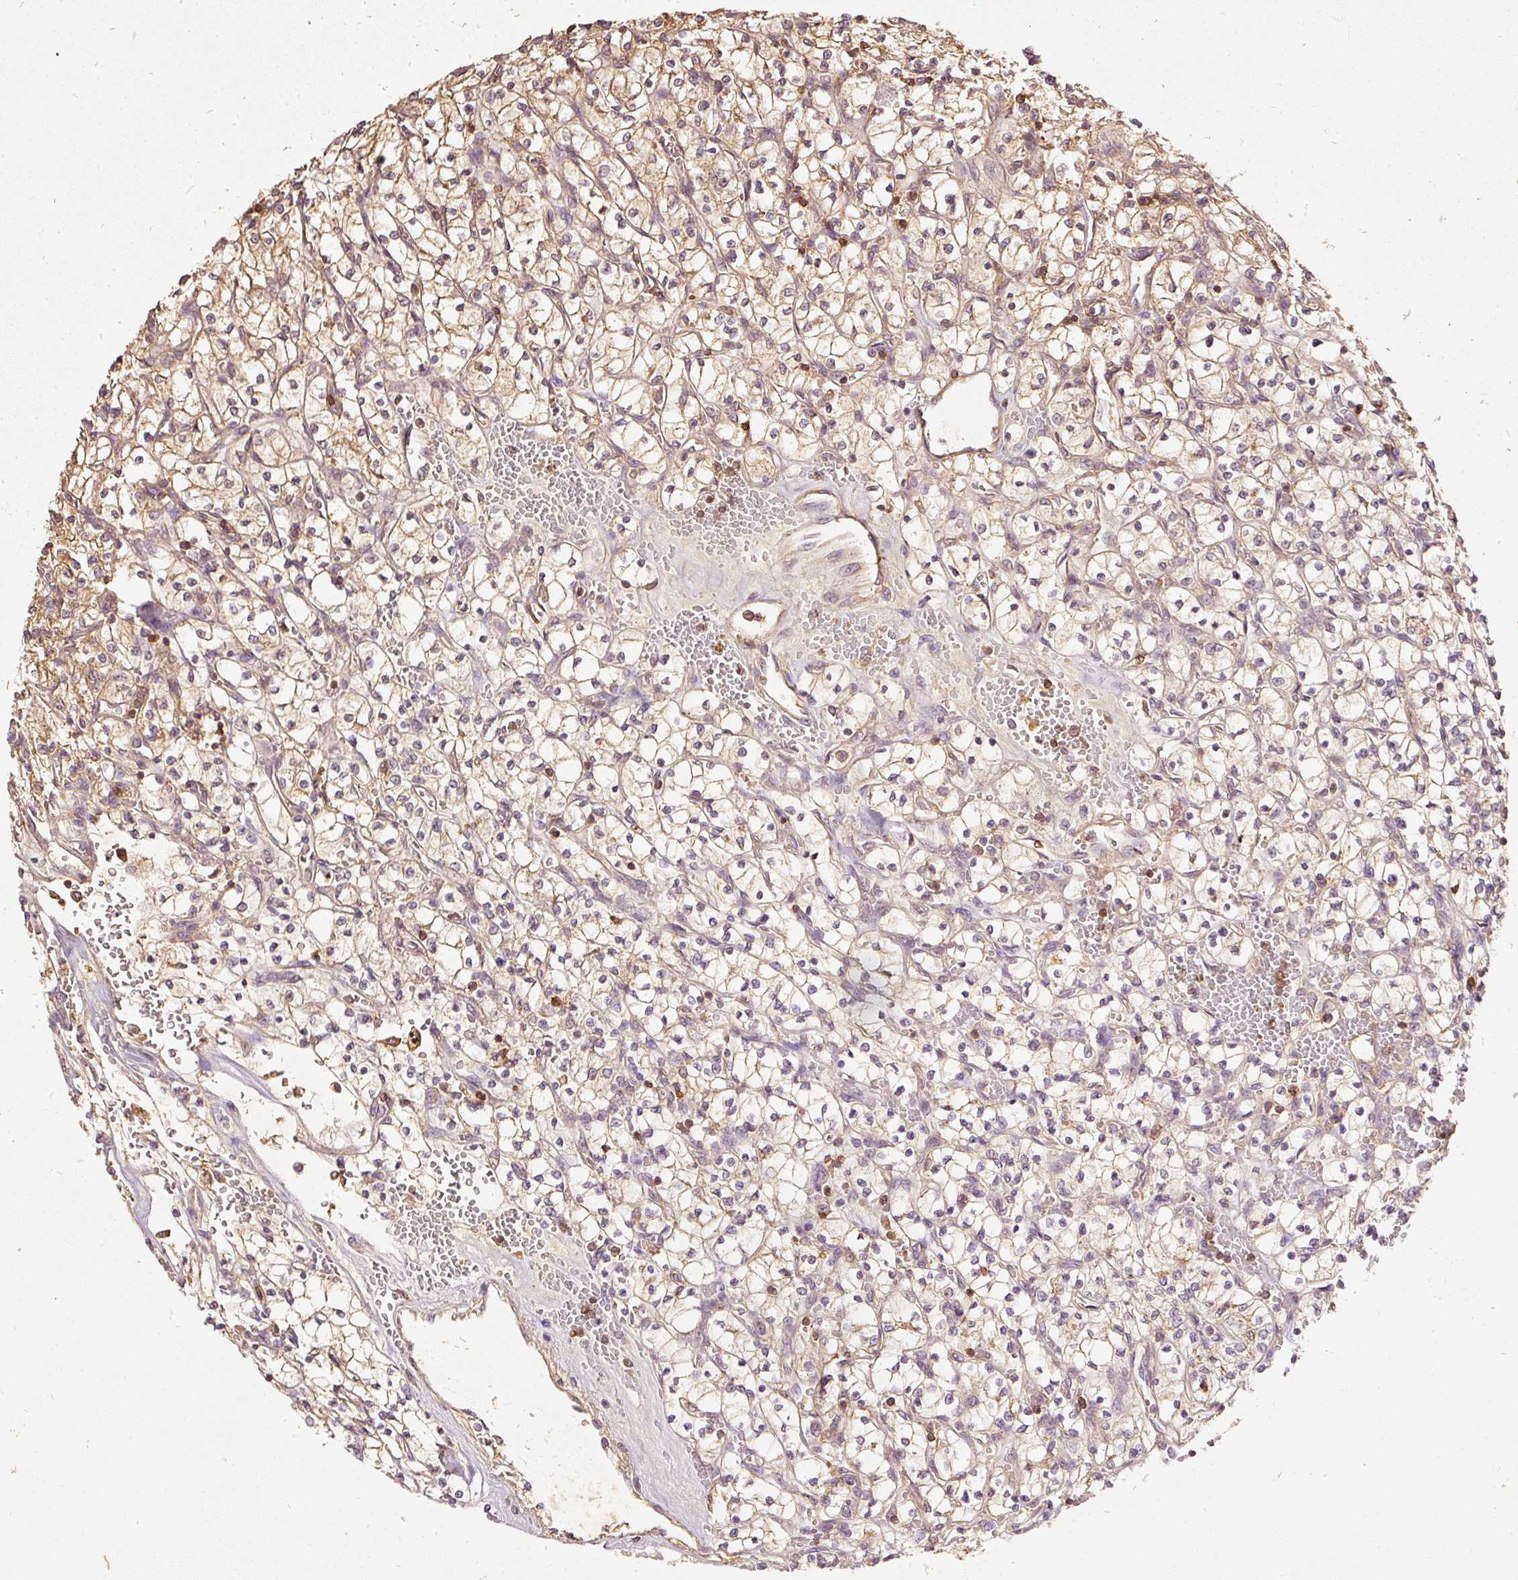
{"staining": {"intensity": "moderate", "quantity": ">75%", "location": "cytoplasmic/membranous"}, "tissue": "renal cancer", "cell_type": "Tumor cells", "image_type": "cancer", "snomed": [{"axis": "morphology", "description": "Adenocarcinoma, NOS"}, {"axis": "topography", "description": "Kidney"}], "caption": "Immunohistochemistry (IHC) of human renal cancer (adenocarcinoma) displays medium levels of moderate cytoplasmic/membranous expression in approximately >75% of tumor cells.", "gene": "EVL", "patient": {"sex": "female", "age": 64}}